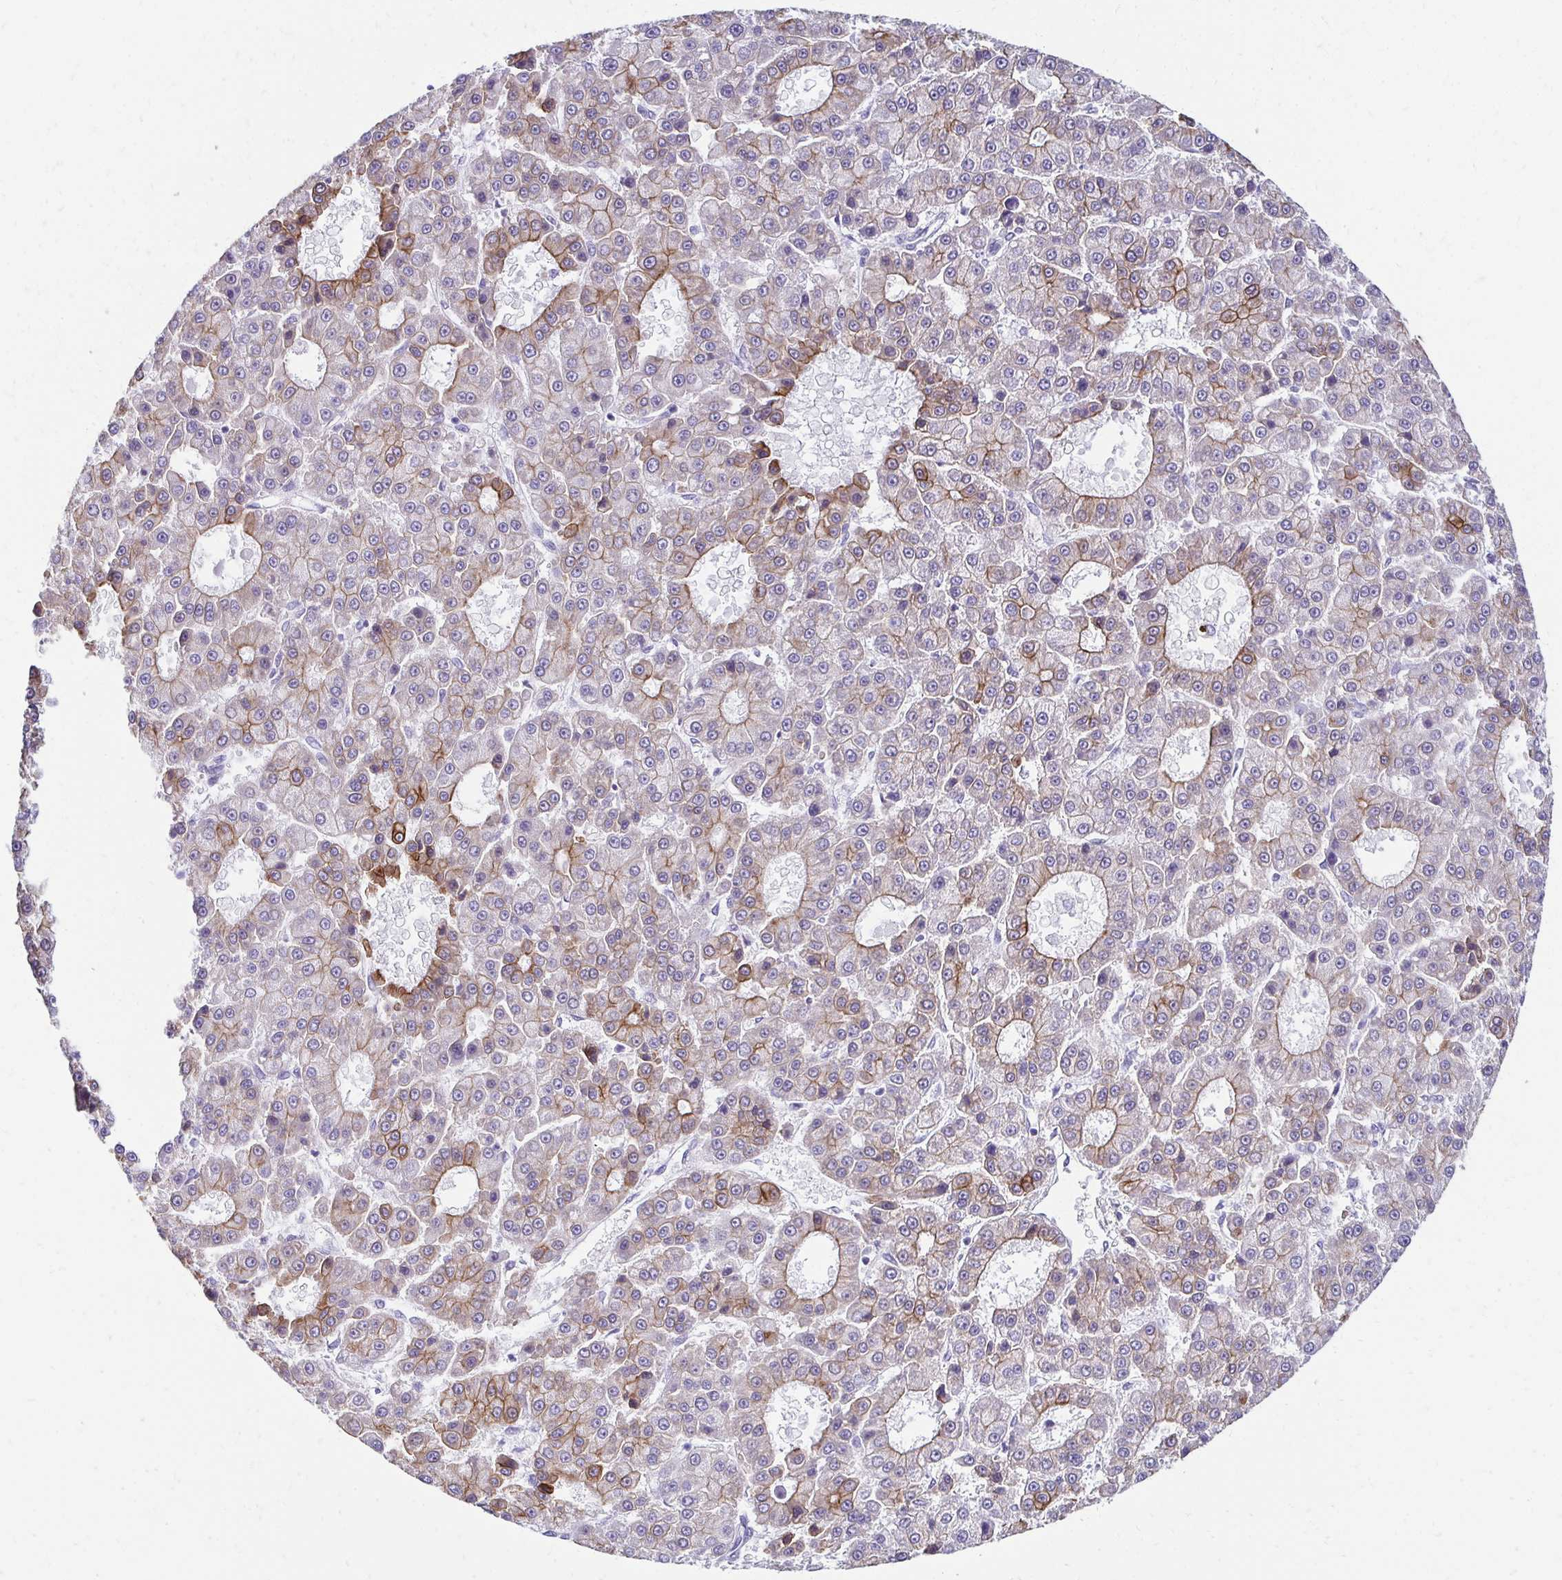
{"staining": {"intensity": "weak", "quantity": "25%-75%", "location": "cytoplasmic/membranous"}, "tissue": "liver cancer", "cell_type": "Tumor cells", "image_type": "cancer", "snomed": [{"axis": "morphology", "description": "Carcinoma, Hepatocellular, NOS"}, {"axis": "topography", "description": "Liver"}], "caption": "Liver hepatocellular carcinoma was stained to show a protein in brown. There is low levels of weak cytoplasmic/membranous staining in approximately 25%-75% of tumor cells.", "gene": "C1QTNF2", "patient": {"sex": "male", "age": 70}}